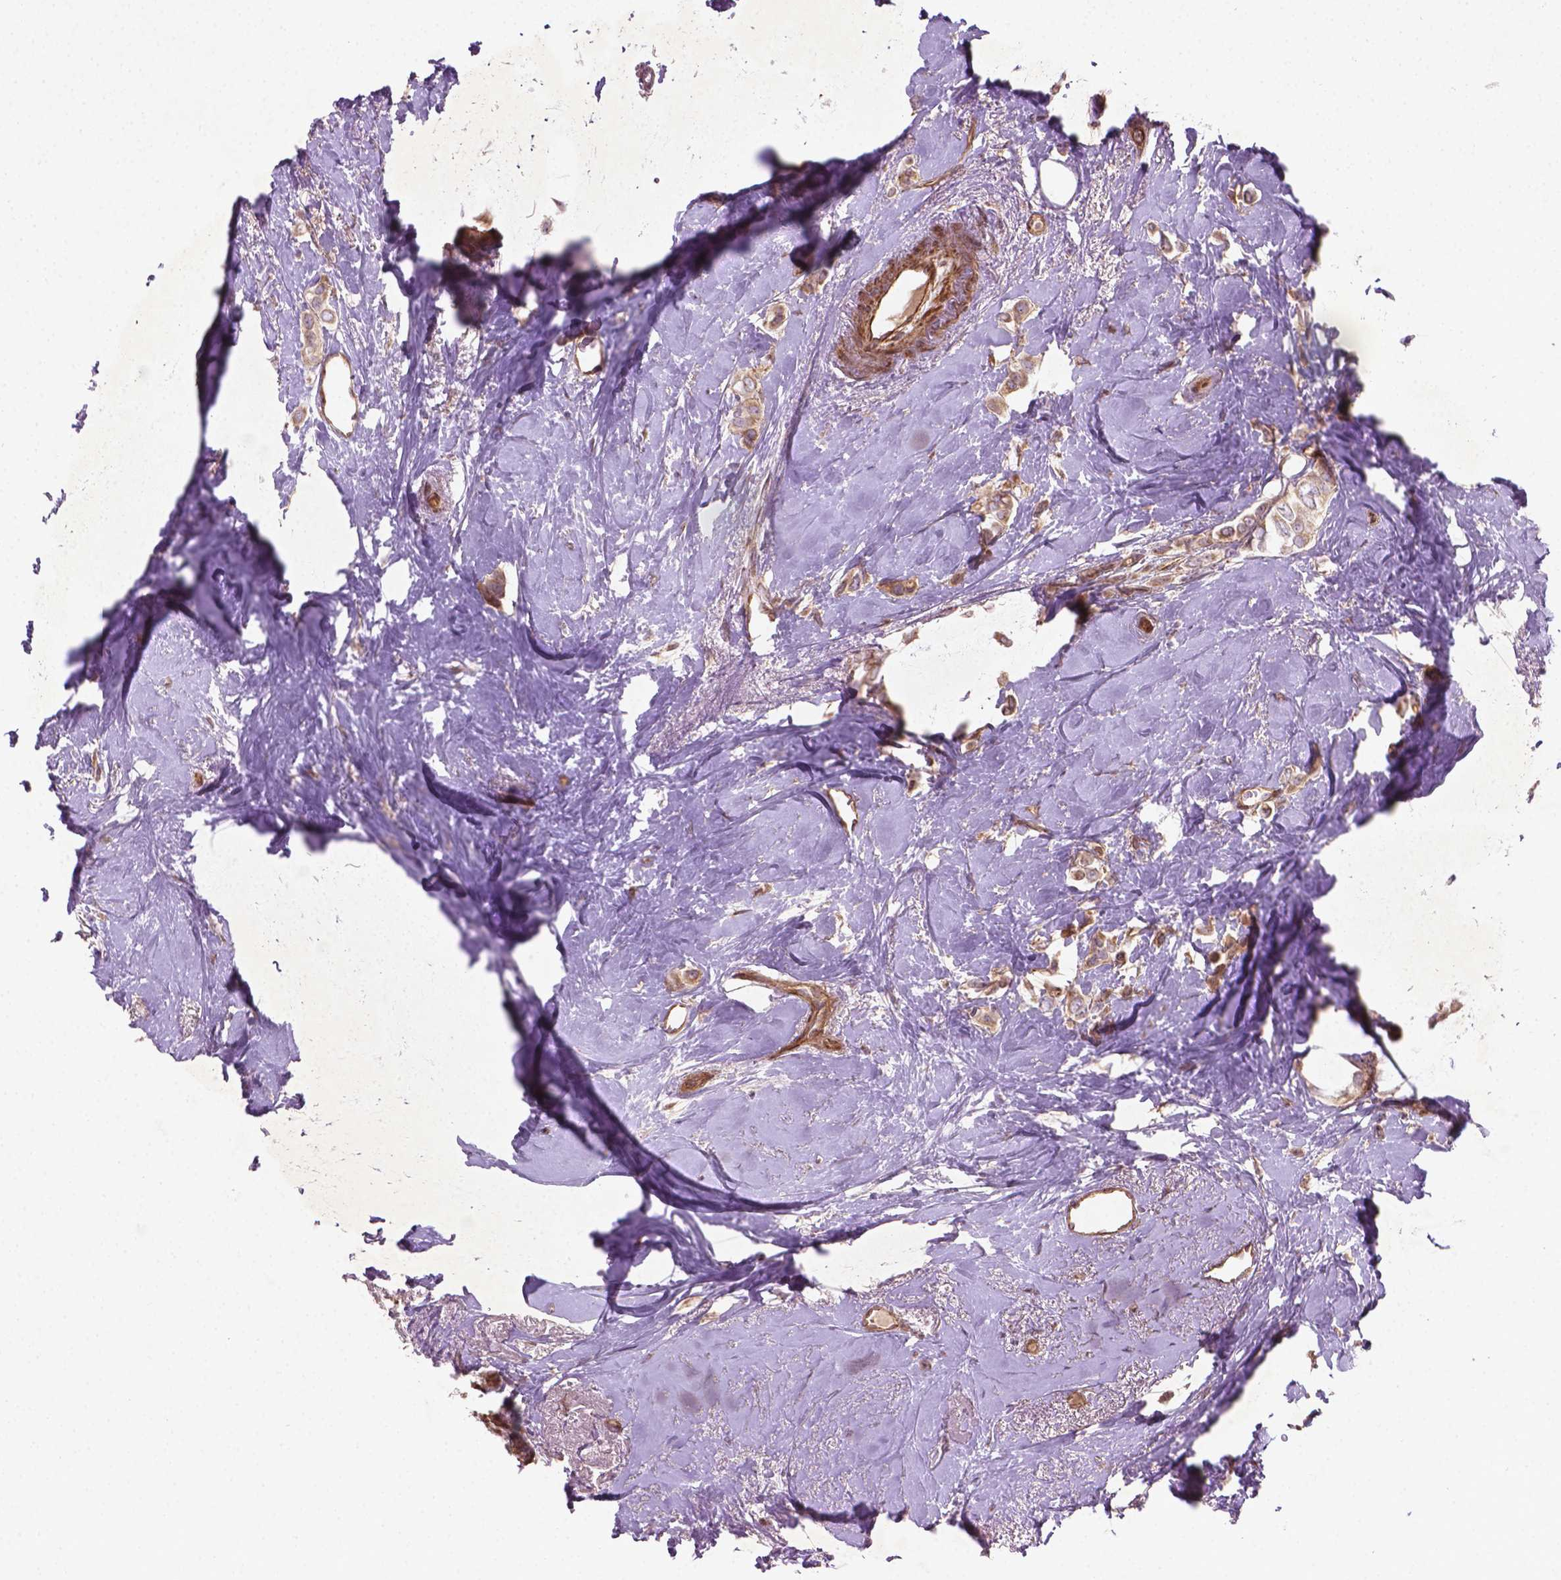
{"staining": {"intensity": "weak", "quantity": ">75%", "location": "cytoplasmic/membranous"}, "tissue": "breast cancer", "cell_type": "Tumor cells", "image_type": "cancer", "snomed": [{"axis": "morphology", "description": "Lobular carcinoma"}, {"axis": "topography", "description": "Breast"}], "caption": "About >75% of tumor cells in breast cancer (lobular carcinoma) display weak cytoplasmic/membranous protein positivity as visualized by brown immunohistochemical staining.", "gene": "TCHP", "patient": {"sex": "female", "age": 66}}